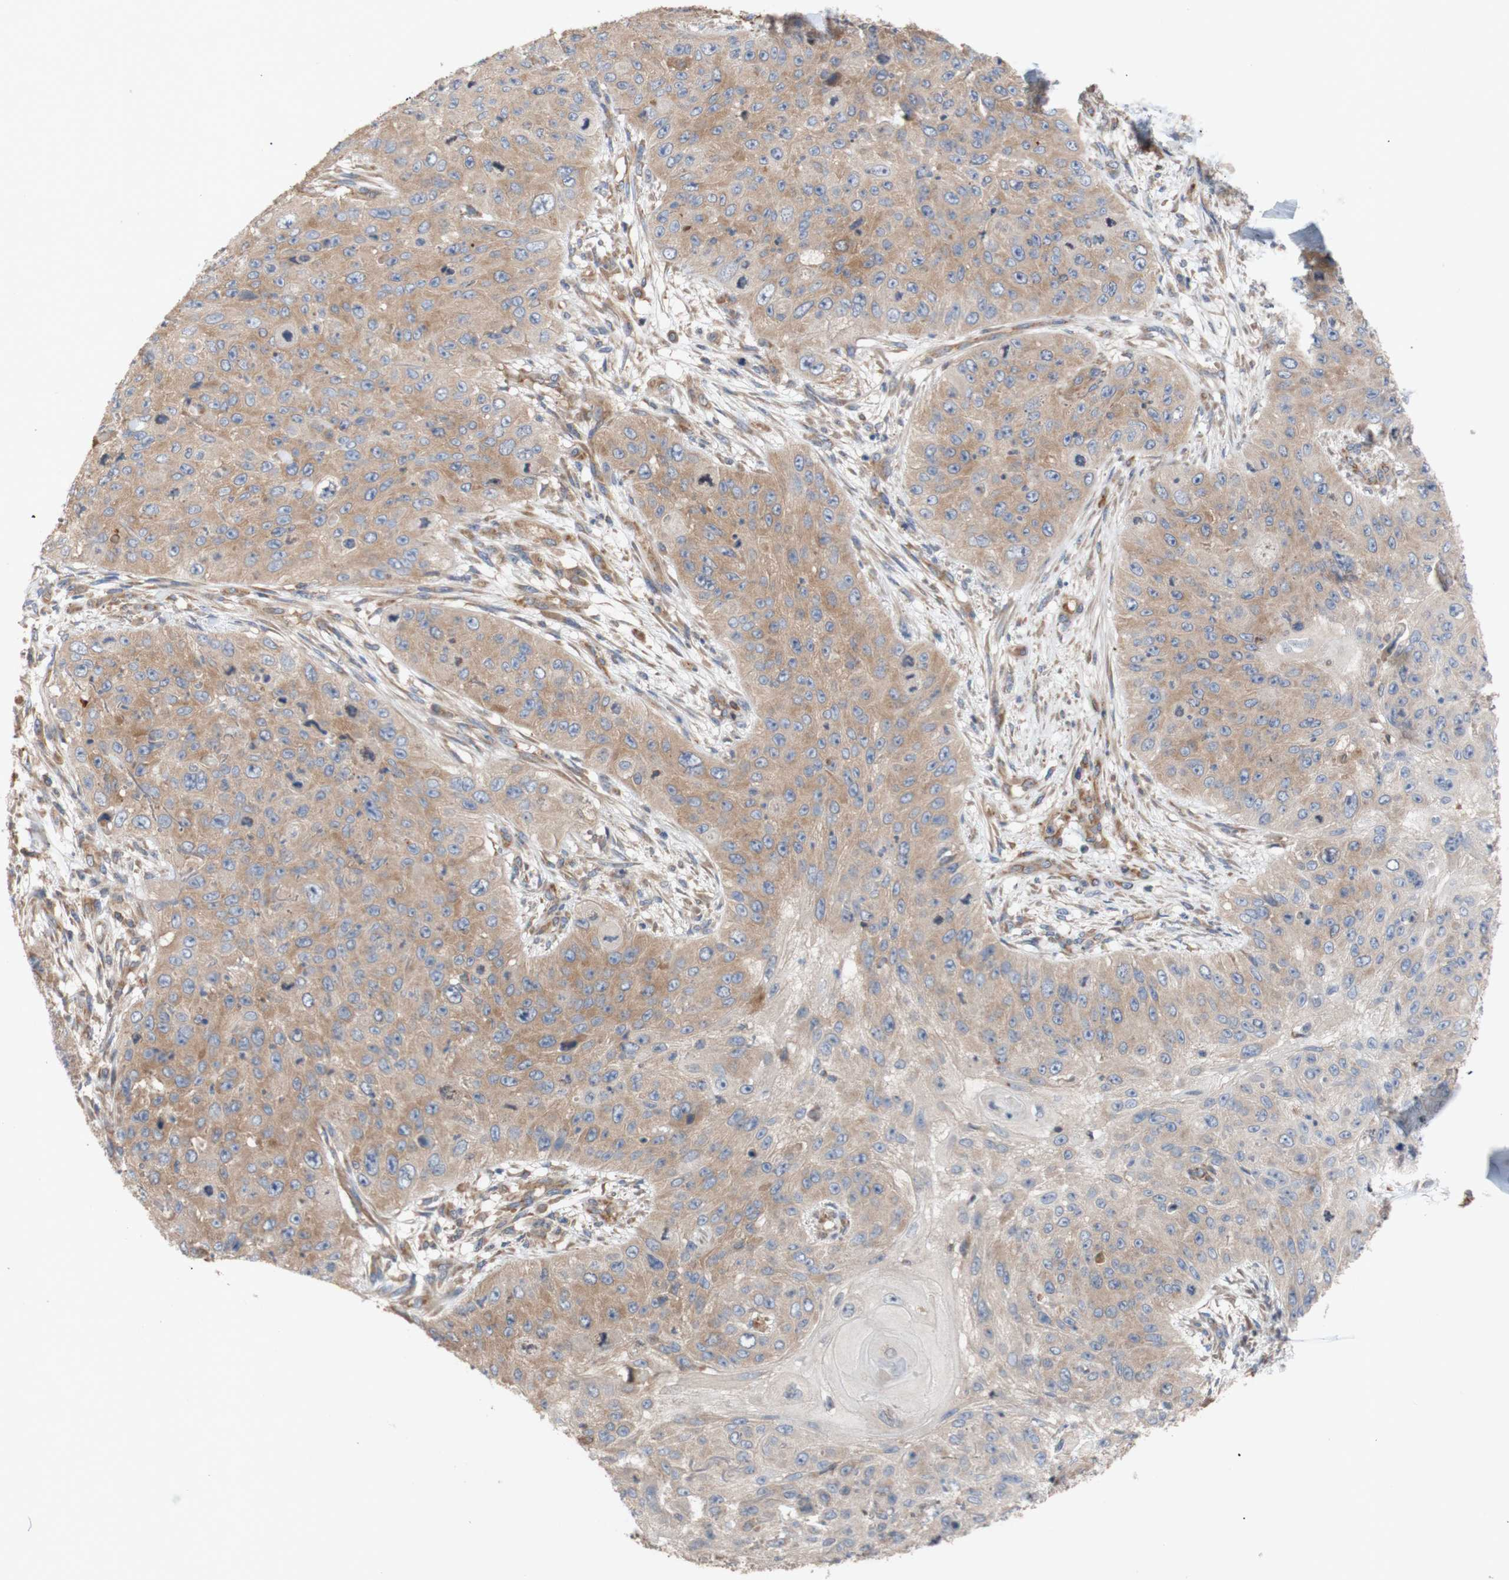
{"staining": {"intensity": "weak", "quantity": ">75%", "location": "cytoplasmic/membranous"}, "tissue": "skin cancer", "cell_type": "Tumor cells", "image_type": "cancer", "snomed": [{"axis": "morphology", "description": "Squamous cell carcinoma, NOS"}, {"axis": "topography", "description": "Skin"}], "caption": "About >75% of tumor cells in skin squamous cell carcinoma demonstrate weak cytoplasmic/membranous protein expression as visualized by brown immunohistochemical staining.", "gene": "EIF2S3", "patient": {"sex": "female", "age": 80}}